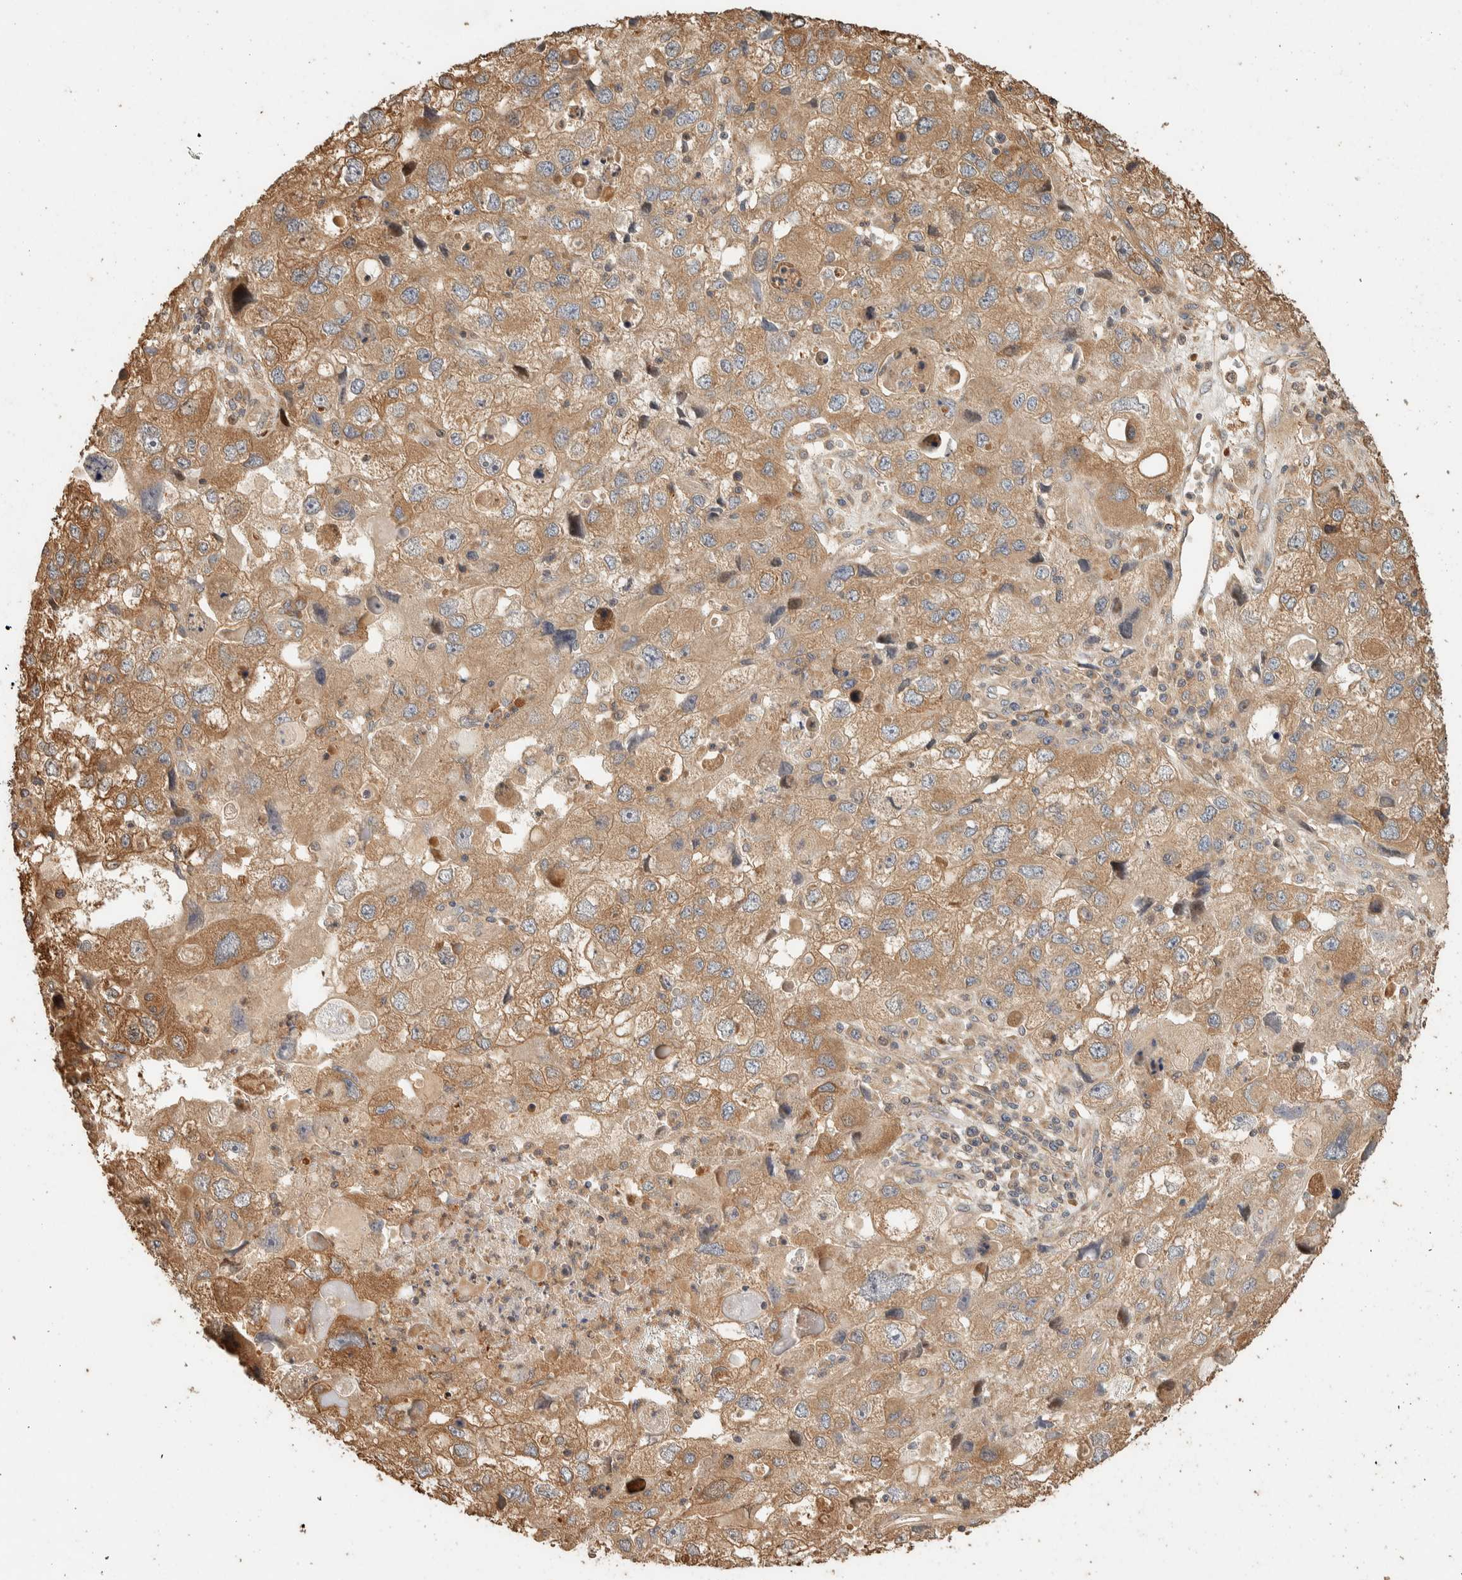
{"staining": {"intensity": "moderate", "quantity": ">75%", "location": "cytoplasmic/membranous"}, "tissue": "endometrial cancer", "cell_type": "Tumor cells", "image_type": "cancer", "snomed": [{"axis": "morphology", "description": "Adenocarcinoma, NOS"}, {"axis": "topography", "description": "Endometrium"}], "caption": "Tumor cells reveal moderate cytoplasmic/membranous staining in about >75% of cells in endometrial cancer (adenocarcinoma). Nuclei are stained in blue.", "gene": "EXOC7", "patient": {"sex": "female", "age": 49}}